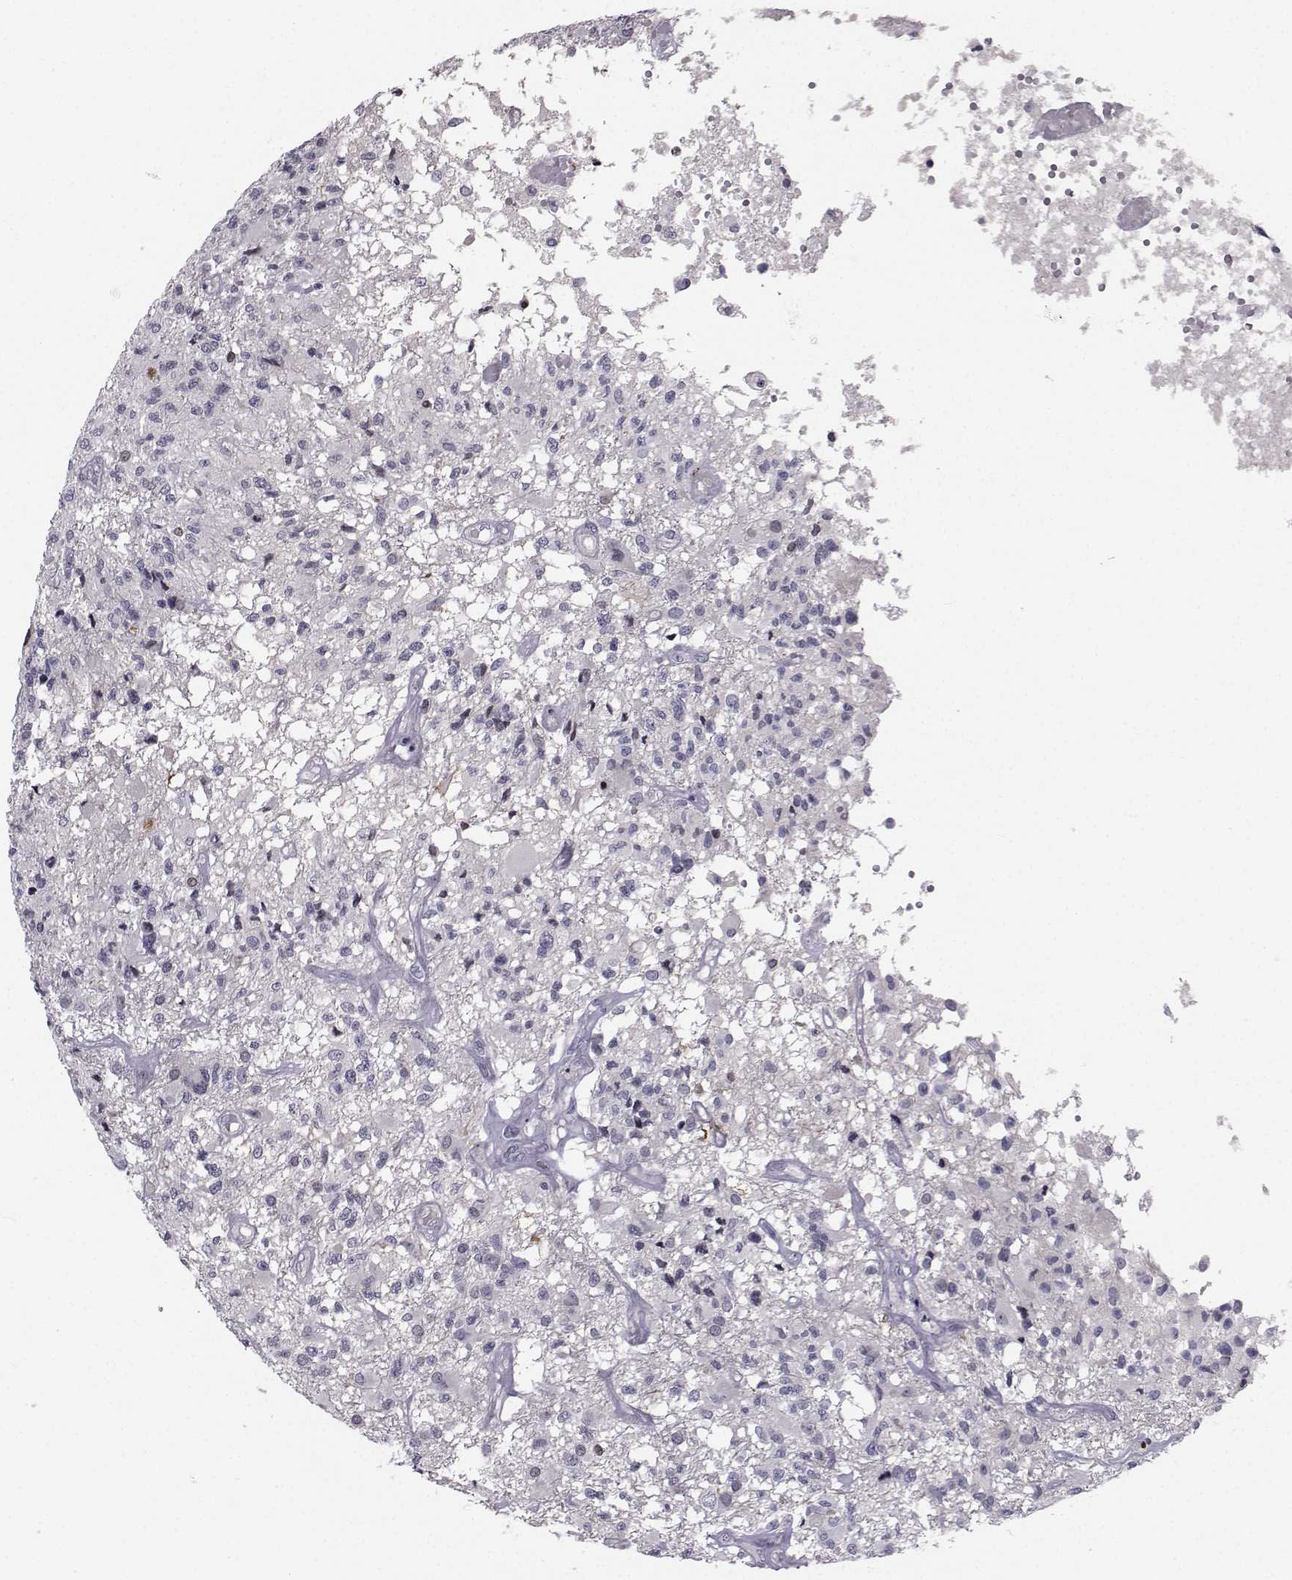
{"staining": {"intensity": "negative", "quantity": "none", "location": "none"}, "tissue": "glioma", "cell_type": "Tumor cells", "image_type": "cancer", "snomed": [{"axis": "morphology", "description": "Glioma, malignant, High grade"}, {"axis": "topography", "description": "Brain"}], "caption": "The micrograph demonstrates no staining of tumor cells in glioma. (Stains: DAB immunohistochemistry (IHC) with hematoxylin counter stain, Microscopy: brightfield microscopy at high magnification).", "gene": "PCP4L1", "patient": {"sex": "female", "age": 63}}